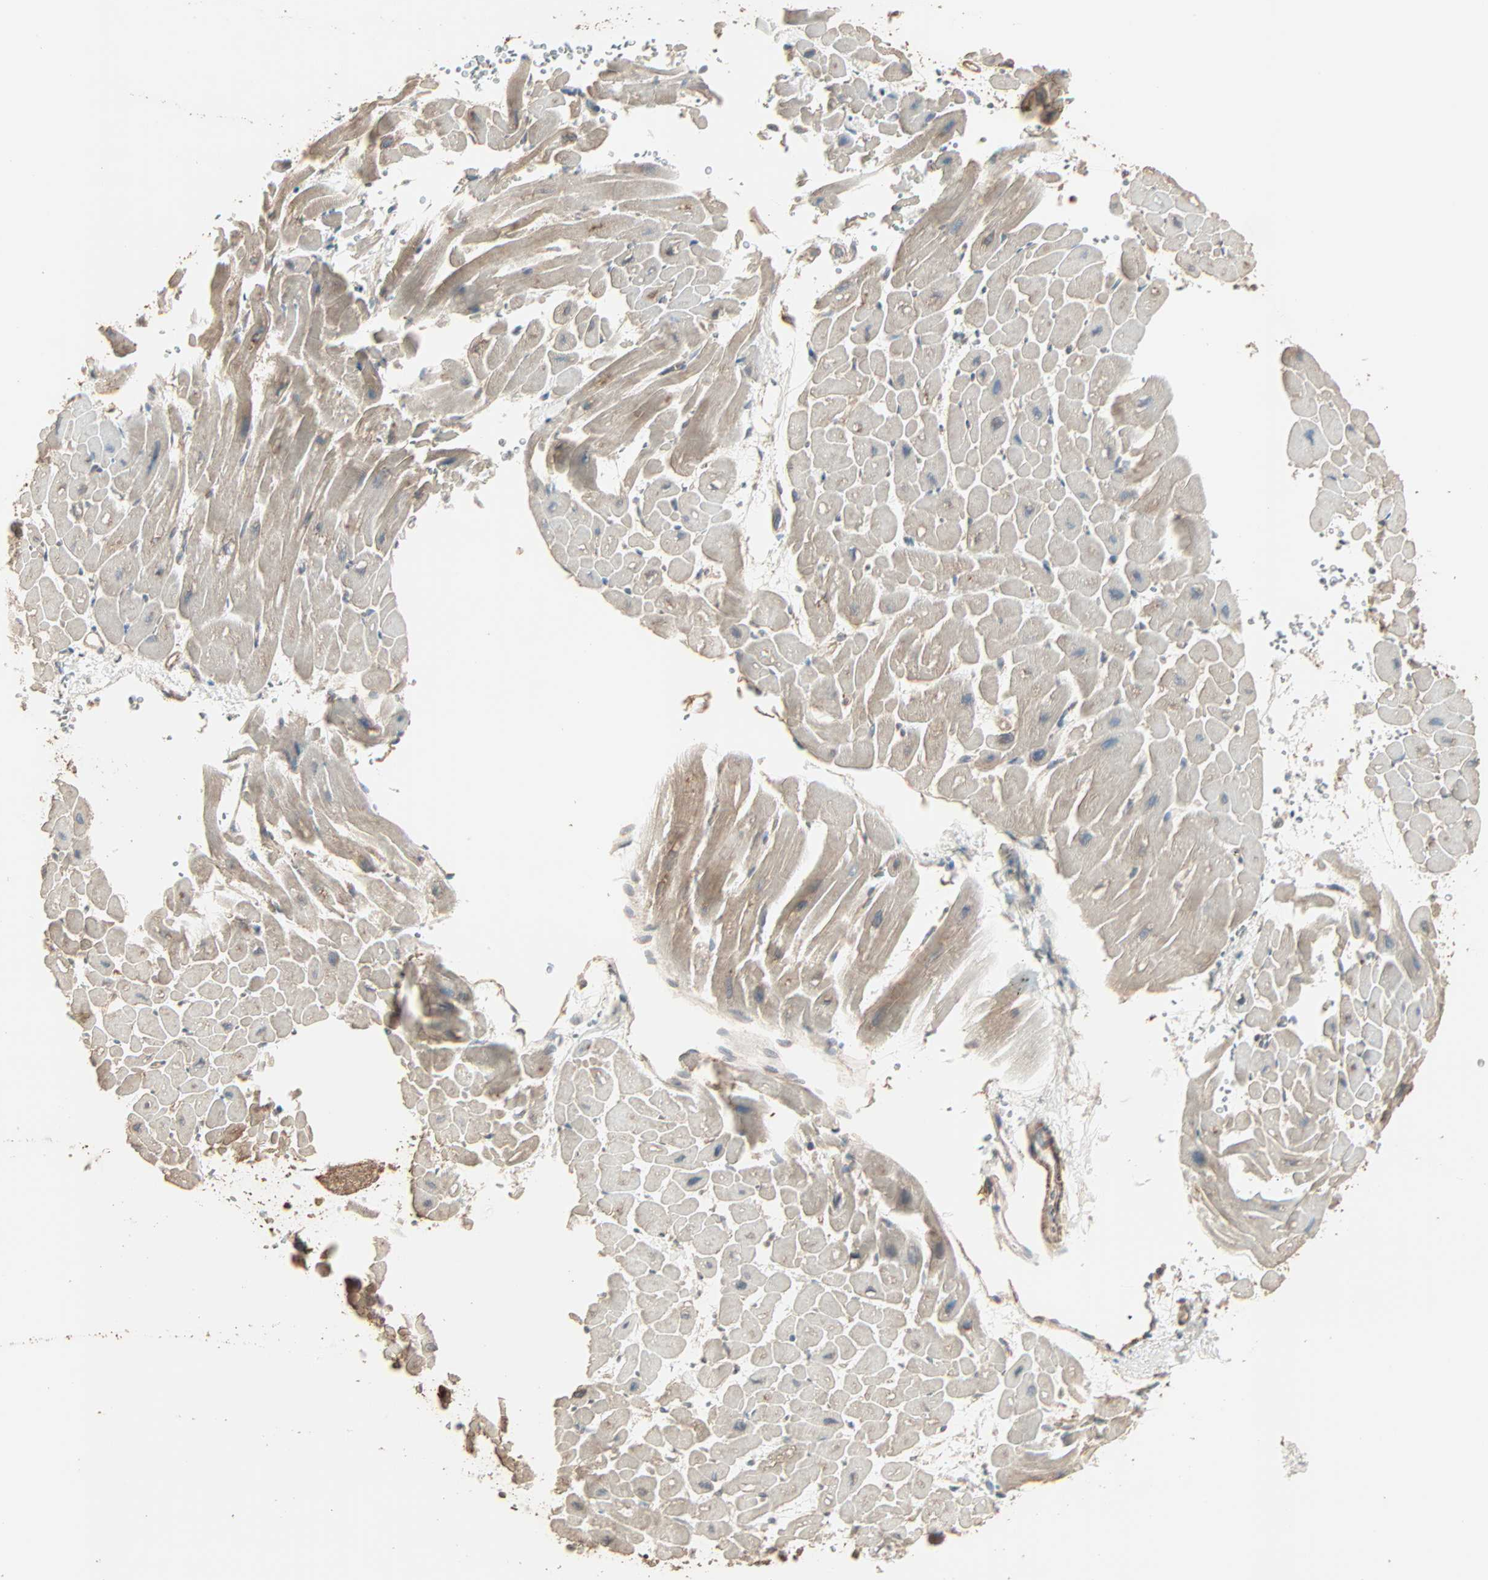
{"staining": {"intensity": "weak", "quantity": ">75%", "location": "cytoplasmic/membranous"}, "tissue": "heart muscle", "cell_type": "Cardiomyocytes", "image_type": "normal", "snomed": [{"axis": "morphology", "description": "Normal tissue, NOS"}, {"axis": "topography", "description": "Heart"}], "caption": "An image of human heart muscle stained for a protein displays weak cytoplasmic/membranous brown staining in cardiomyocytes. Nuclei are stained in blue.", "gene": "GALNT3", "patient": {"sex": "male", "age": 45}}